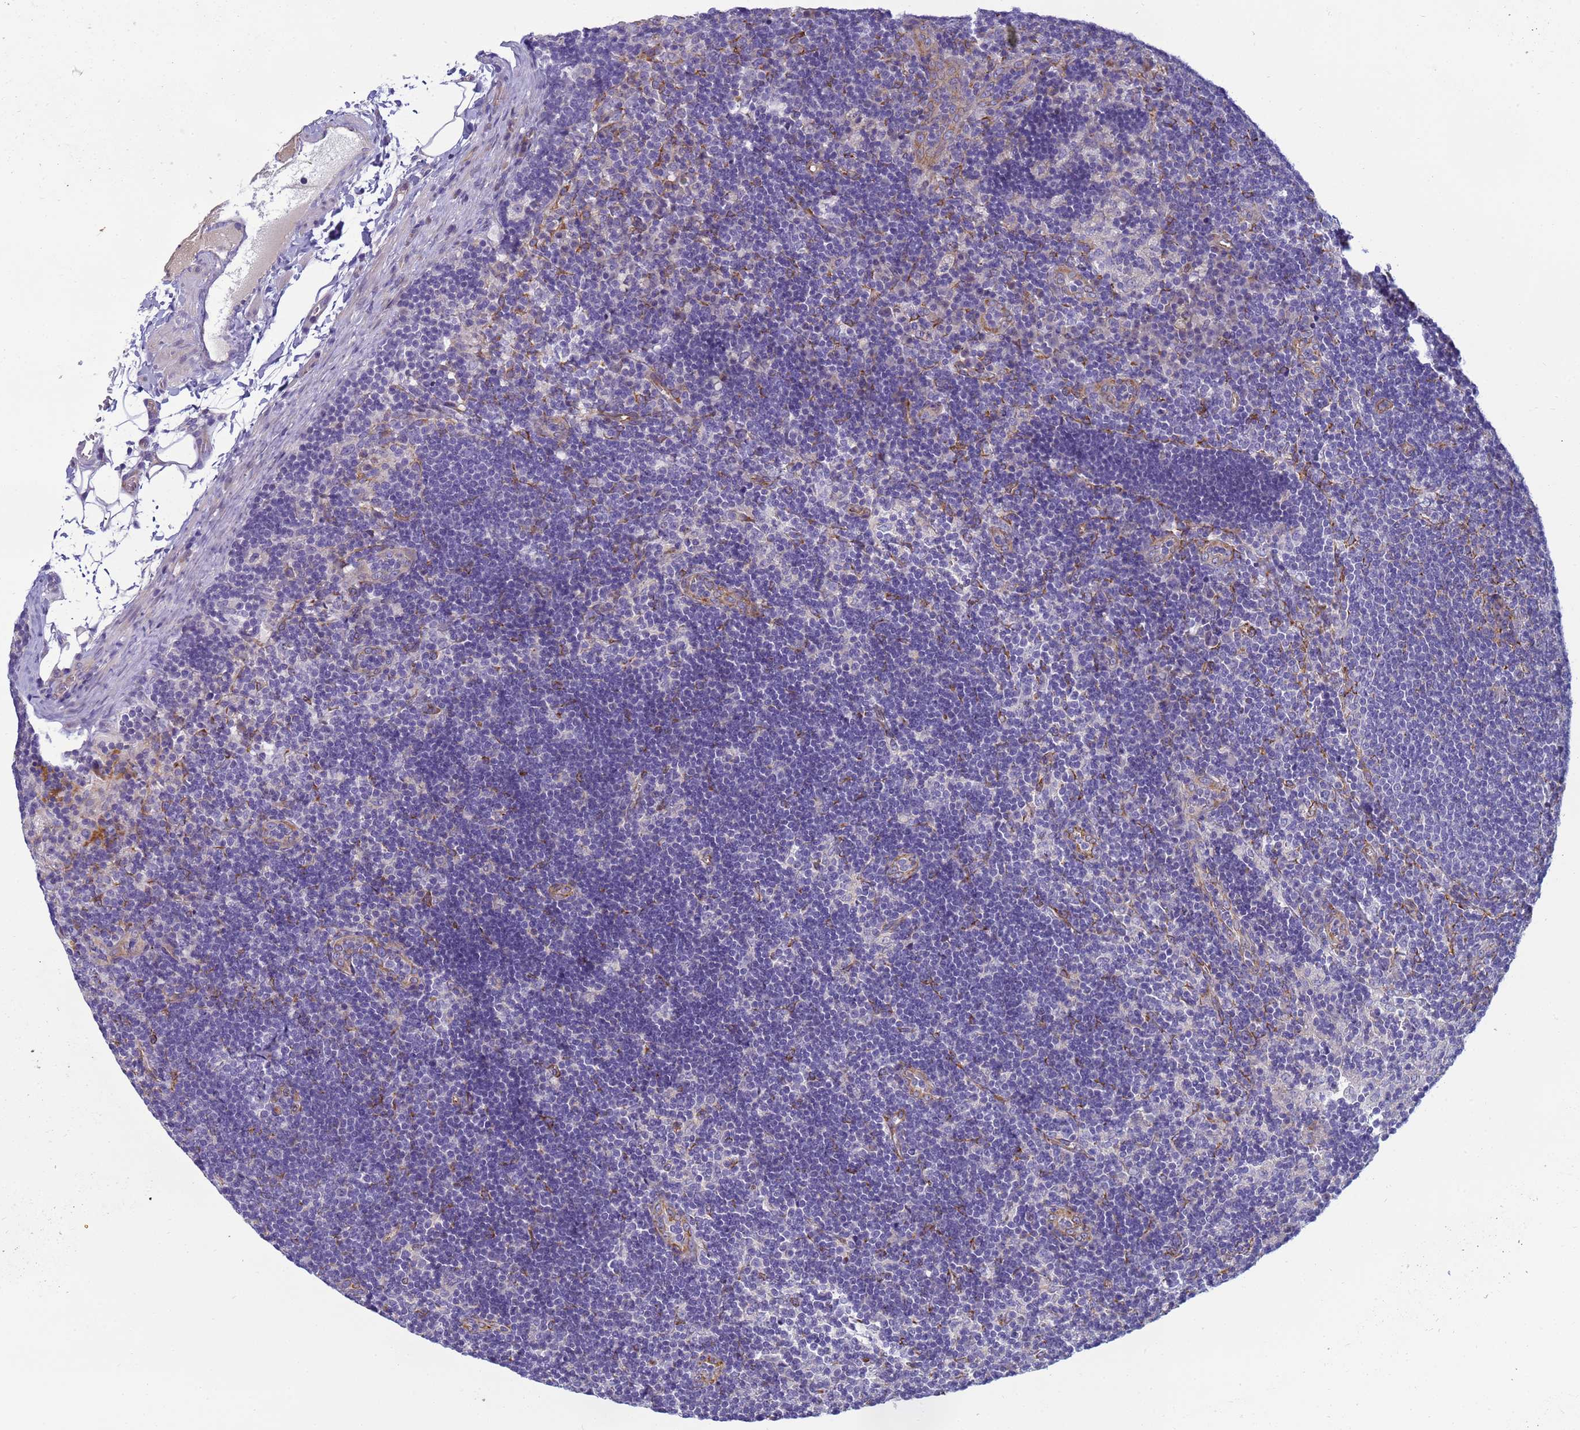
{"staining": {"intensity": "negative", "quantity": "none", "location": "none"}, "tissue": "lymph node", "cell_type": "Germinal center cells", "image_type": "normal", "snomed": [{"axis": "morphology", "description": "Normal tissue, NOS"}, {"axis": "topography", "description": "Lymph node"}], "caption": "IHC histopathology image of unremarkable lymph node: lymph node stained with DAB (3,3'-diaminobenzidine) reveals no significant protein staining in germinal center cells.", "gene": "TRPC6", "patient": {"sex": "male", "age": 24}}